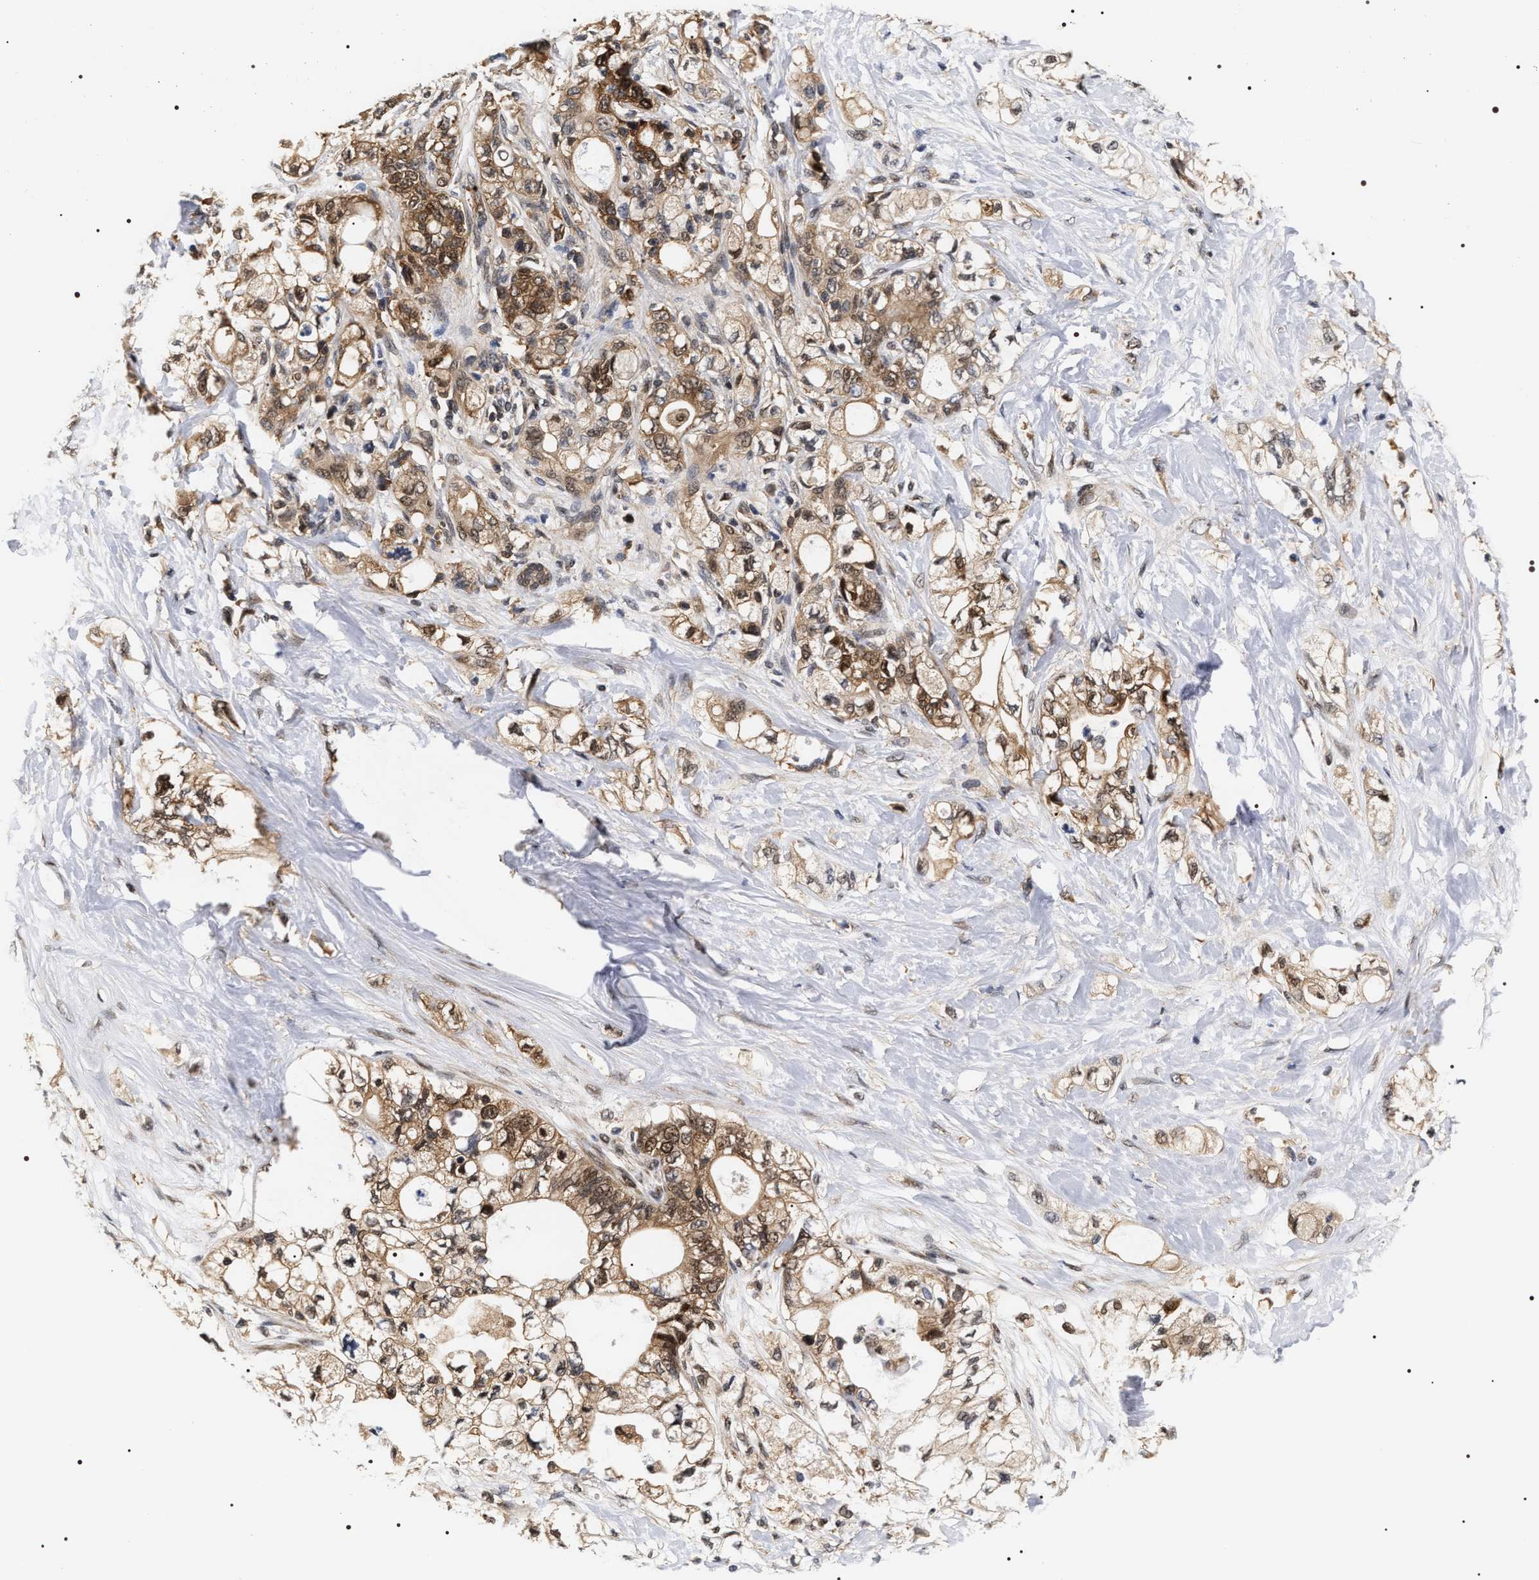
{"staining": {"intensity": "moderate", "quantity": ">75%", "location": "cytoplasmic/membranous,nuclear"}, "tissue": "pancreatic cancer", "cell_type": "Tumor cells", "image_type": "cancer", "snomed": [{"axis": "morphology", "description": "Adenocarcinoma, NOS"}, {"axis": "topography", "description": "Pancreas"}], "caption": "A micrograph of pancreatic cancer (adenocarcinoma) stained for a protein demonstrates moderate cytoplasmic/membranous and nuclear brown staining in tumor cells.", "gene": "BAG6", "patient": {"sex": "male", "age": 70}}